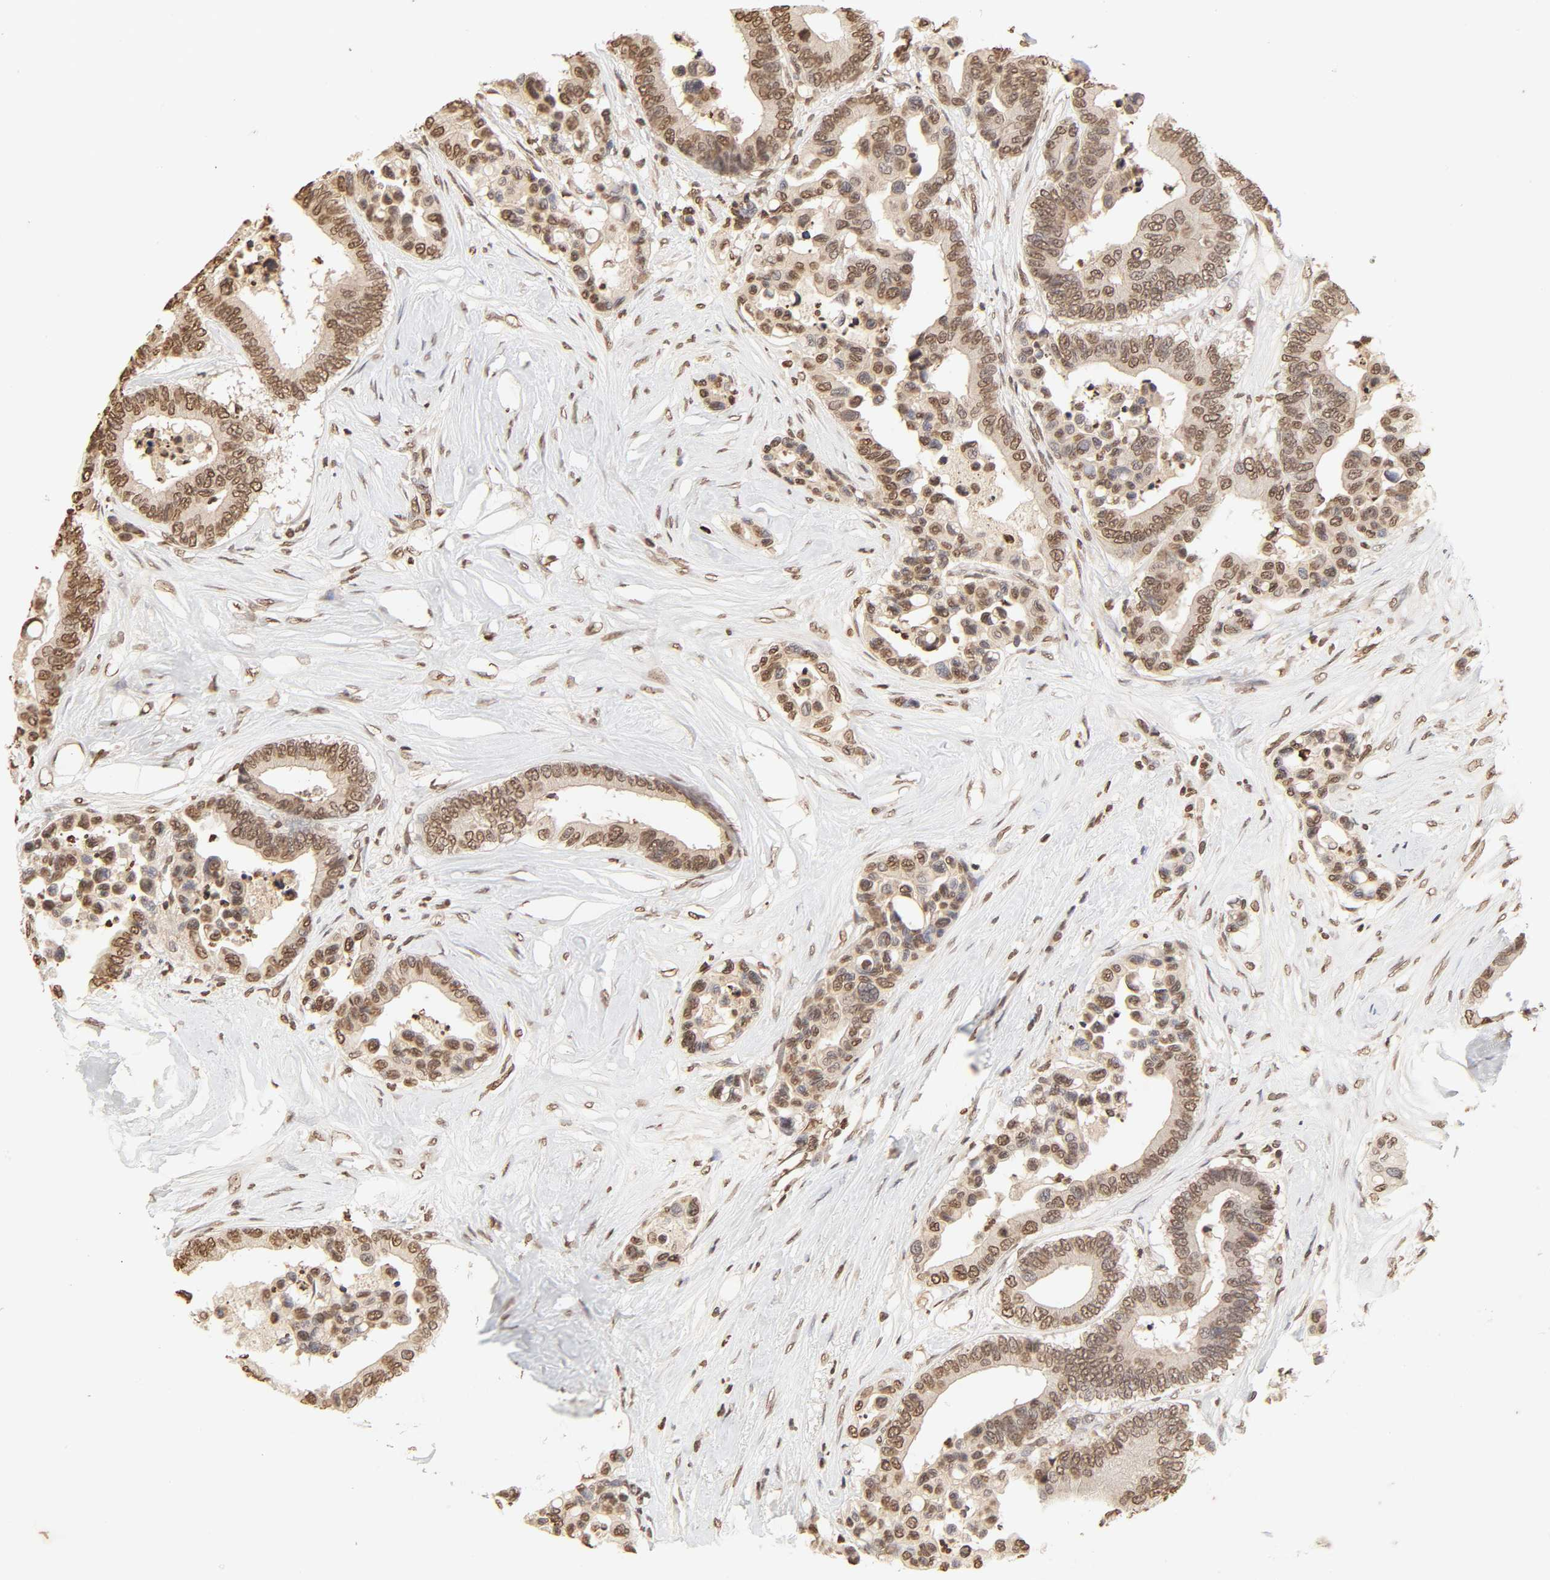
{"staining": {"intensity": "moderate", "quantity": ">75%", "location": "cytoplasmic/membranous,nuclear"}, "tissue": "colorectal cancer", "cell_type": "Tumor cells", "image_type": "cancer", "snomed": [{"axis": "morphology", "description": "Adenocarcinoma, NOS"}, {"axis": "topography", "description": "Colon"}], "caption": "Immunohistochemical staining of adenocarcinoma (colorectal) displays medium levels of moderate cytoplasmic/membranous and nuclear positivity in approximately >75% of tumor cells.", "gene": "TBL1X", "patient": {"sex": "male", "age": 82}}